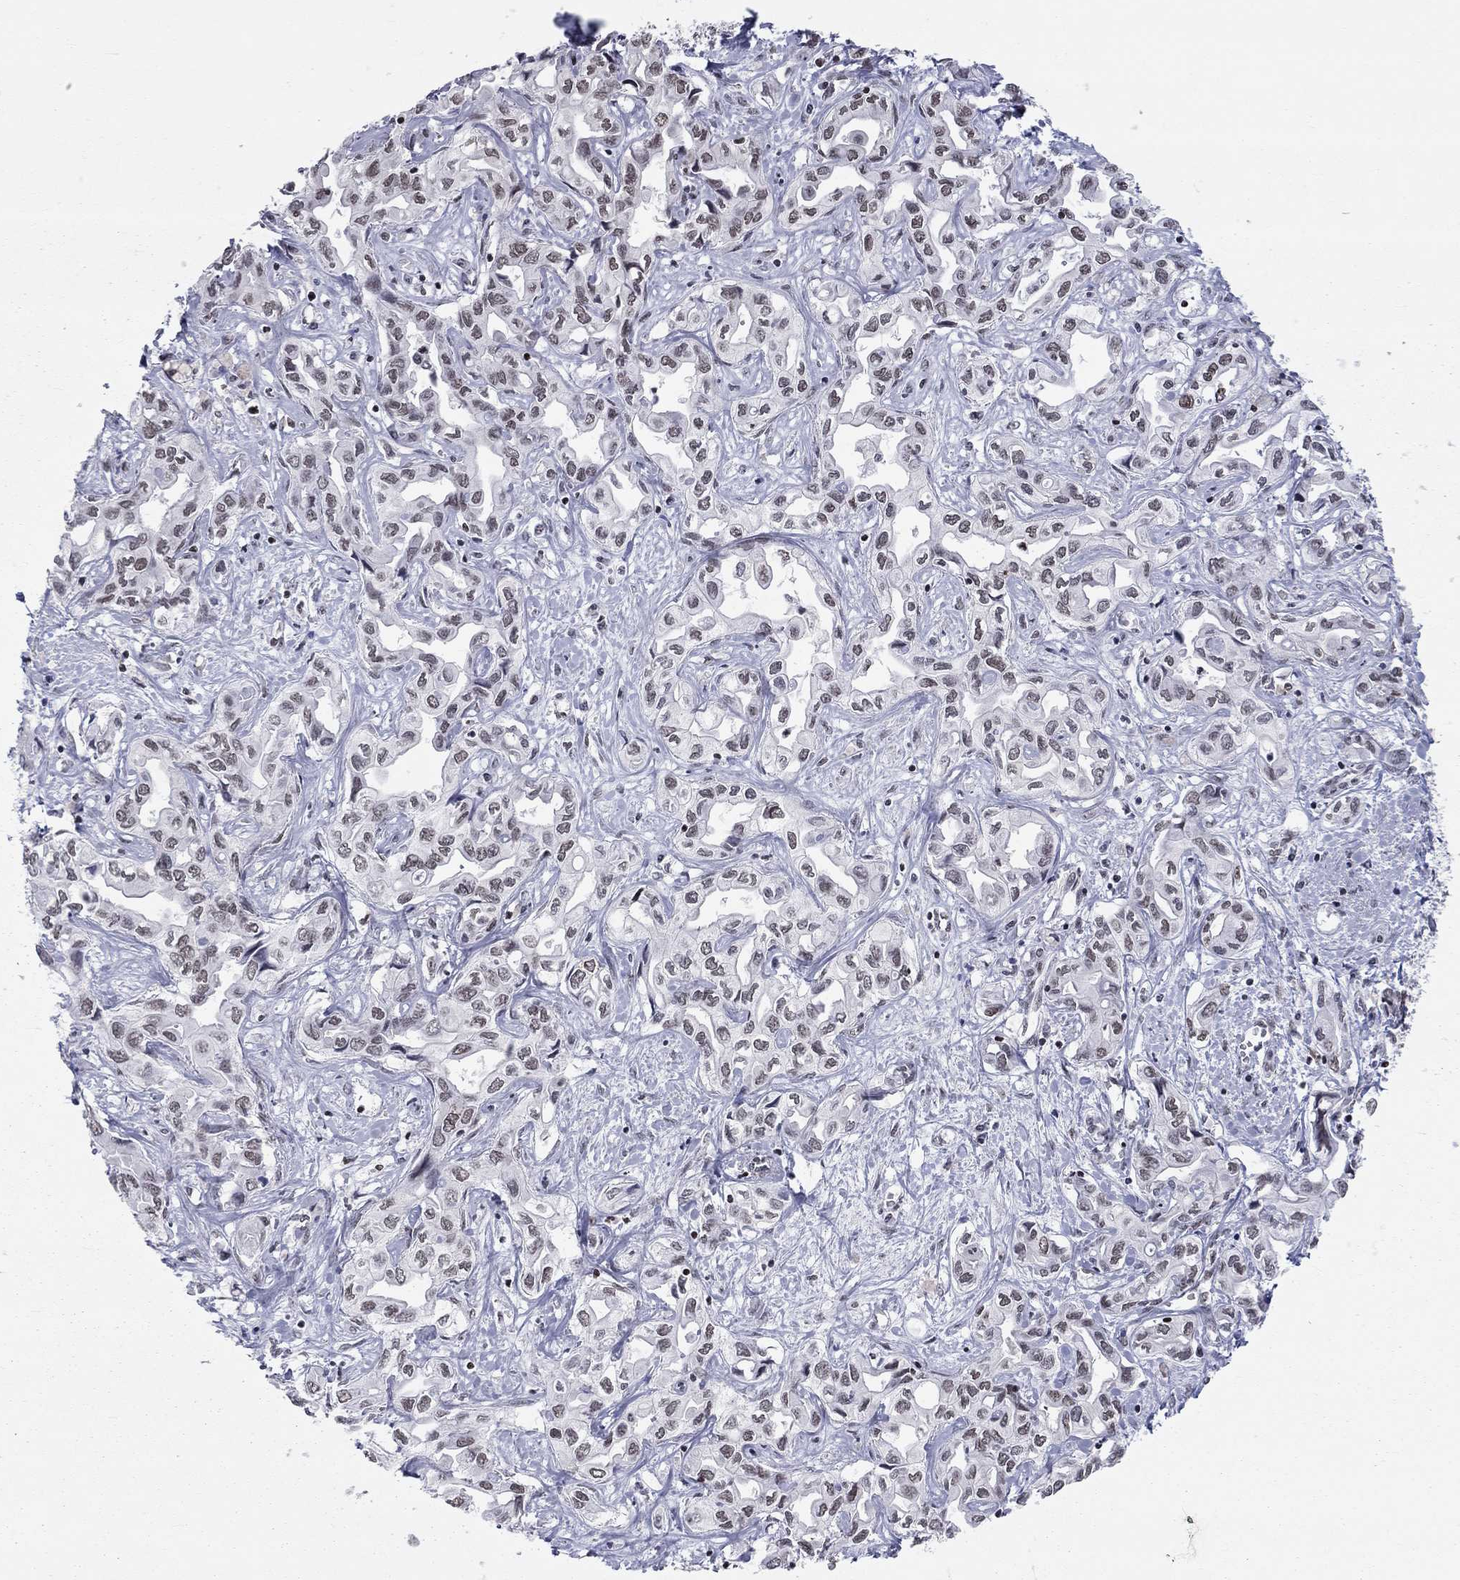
{"staining": {"intensity": "negative", "quantity": "none", "location": "none"}, "tissue": "liver cancer", "cell_type": "Tumor cells", "image_type": "cancer", "snomed": [{"axis": "morphology", "description": "Cholangiocarcinoma"}, {"axis": "topography", "description": "Liver"}], "caption": "The histopathology image exhibits no staining of tumor cells in liver cancer (cholangiocarcinoma). The staining was performed using DAB (3,3'-diaminobenzidine) to visualize the protein expression in brown, while the nuclei were stained in blue with hematoxylin (Magnification: 20x).", "gene": "H2AX", "patient": {"sex": "female", "age": 64}}